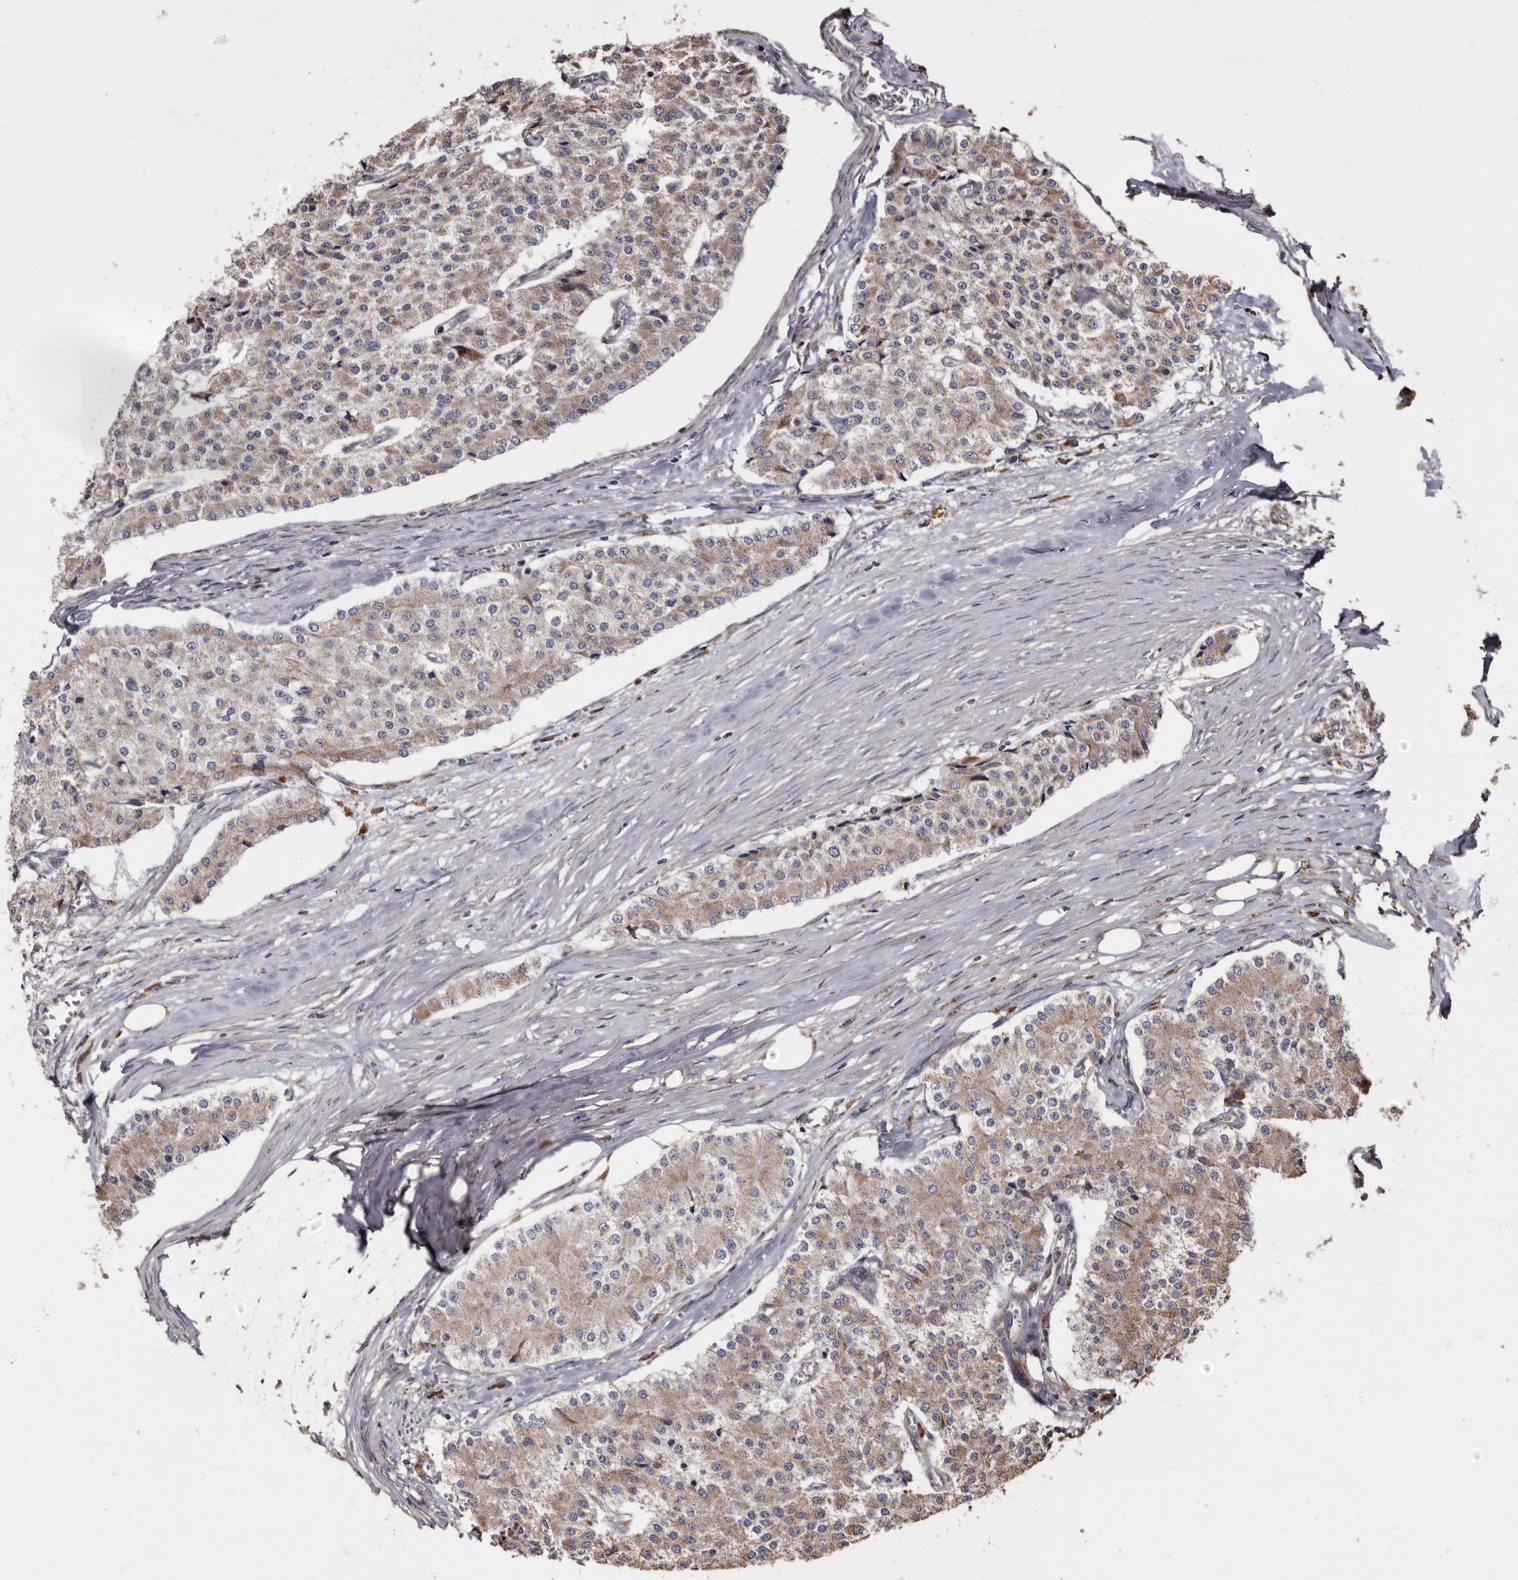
{"staining": {"intensity": "weak", "quantity": ">75%", "location": "cytoplasmic/membranous"}, "tissue": "carcinoid", "cell_type": "Tumor cells", "image_type": "cancer", "snomed": [{"axis": "morphology", "description": "Carcinoid, malignant, NOS"}, {"axis": "topography", "description": "Colon"}], "caption": "Immunohistochemistry (IHC) (DAB) staining of human carcinoid shows weak cytoplasmic/membranous protein staining in about >75% of tumor cells.", "gene": "OSGIN2", "patient": {"sex": "female", "age": 52}}